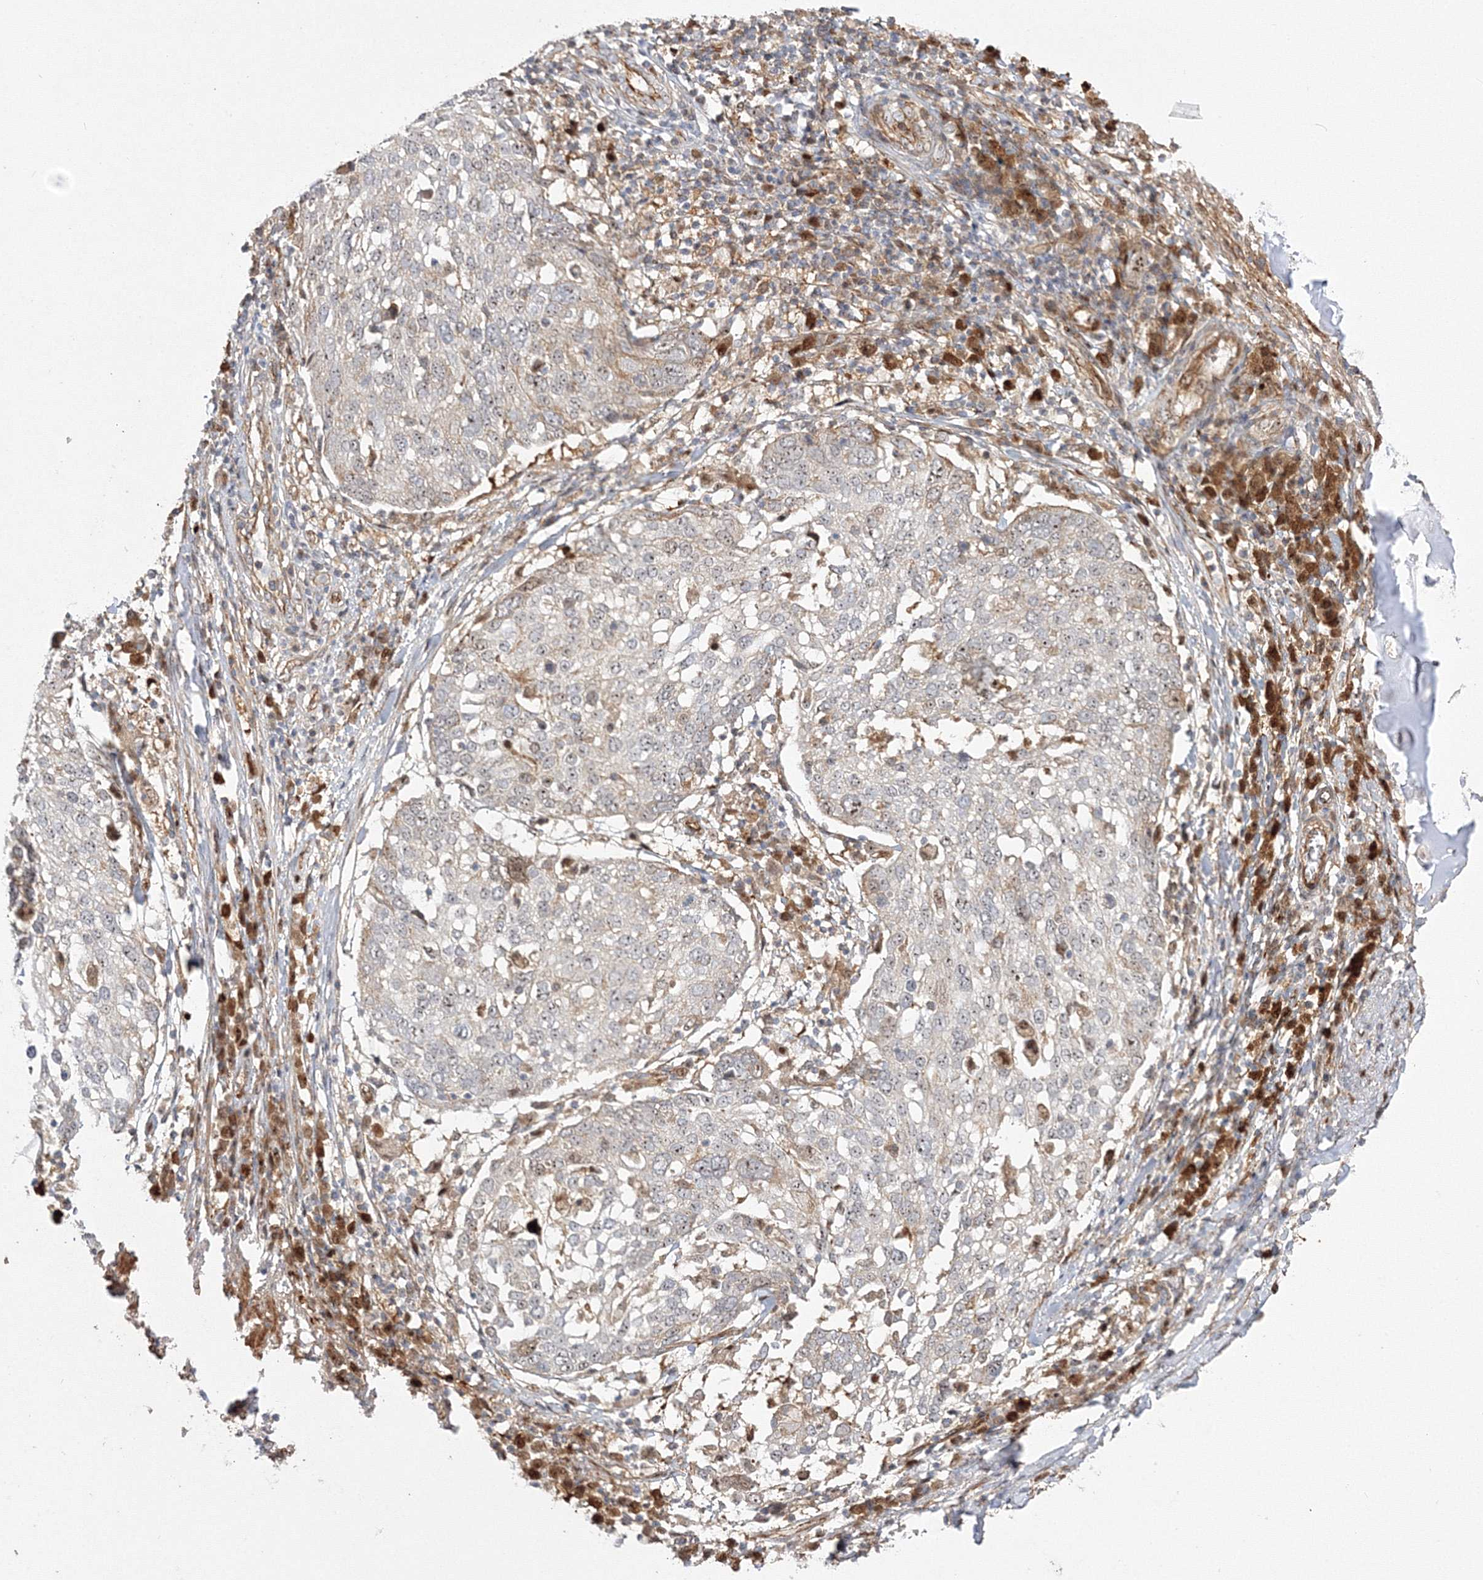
{"staining": {"intensity": "moderate", "quantity": "25%-75%", "location": "nuclear"}, "tissue": "lung cancer", "cell_type": "Tumor cells", "image_type": "cancer", "snomed": [{"axis": "morphology", "description": "Squamous cell carcinoma, NOS"}, {"axis": "topography", "description": "Lung"}], "caption": "Squamous cell carcinoma (lung) was stained to show a protein in brown. There is medium levels of moderate nuclear staining in about 25%-75% of tumor cells.", "gene": "NPM3", "patient": {"sex": "male", "age": 65}}